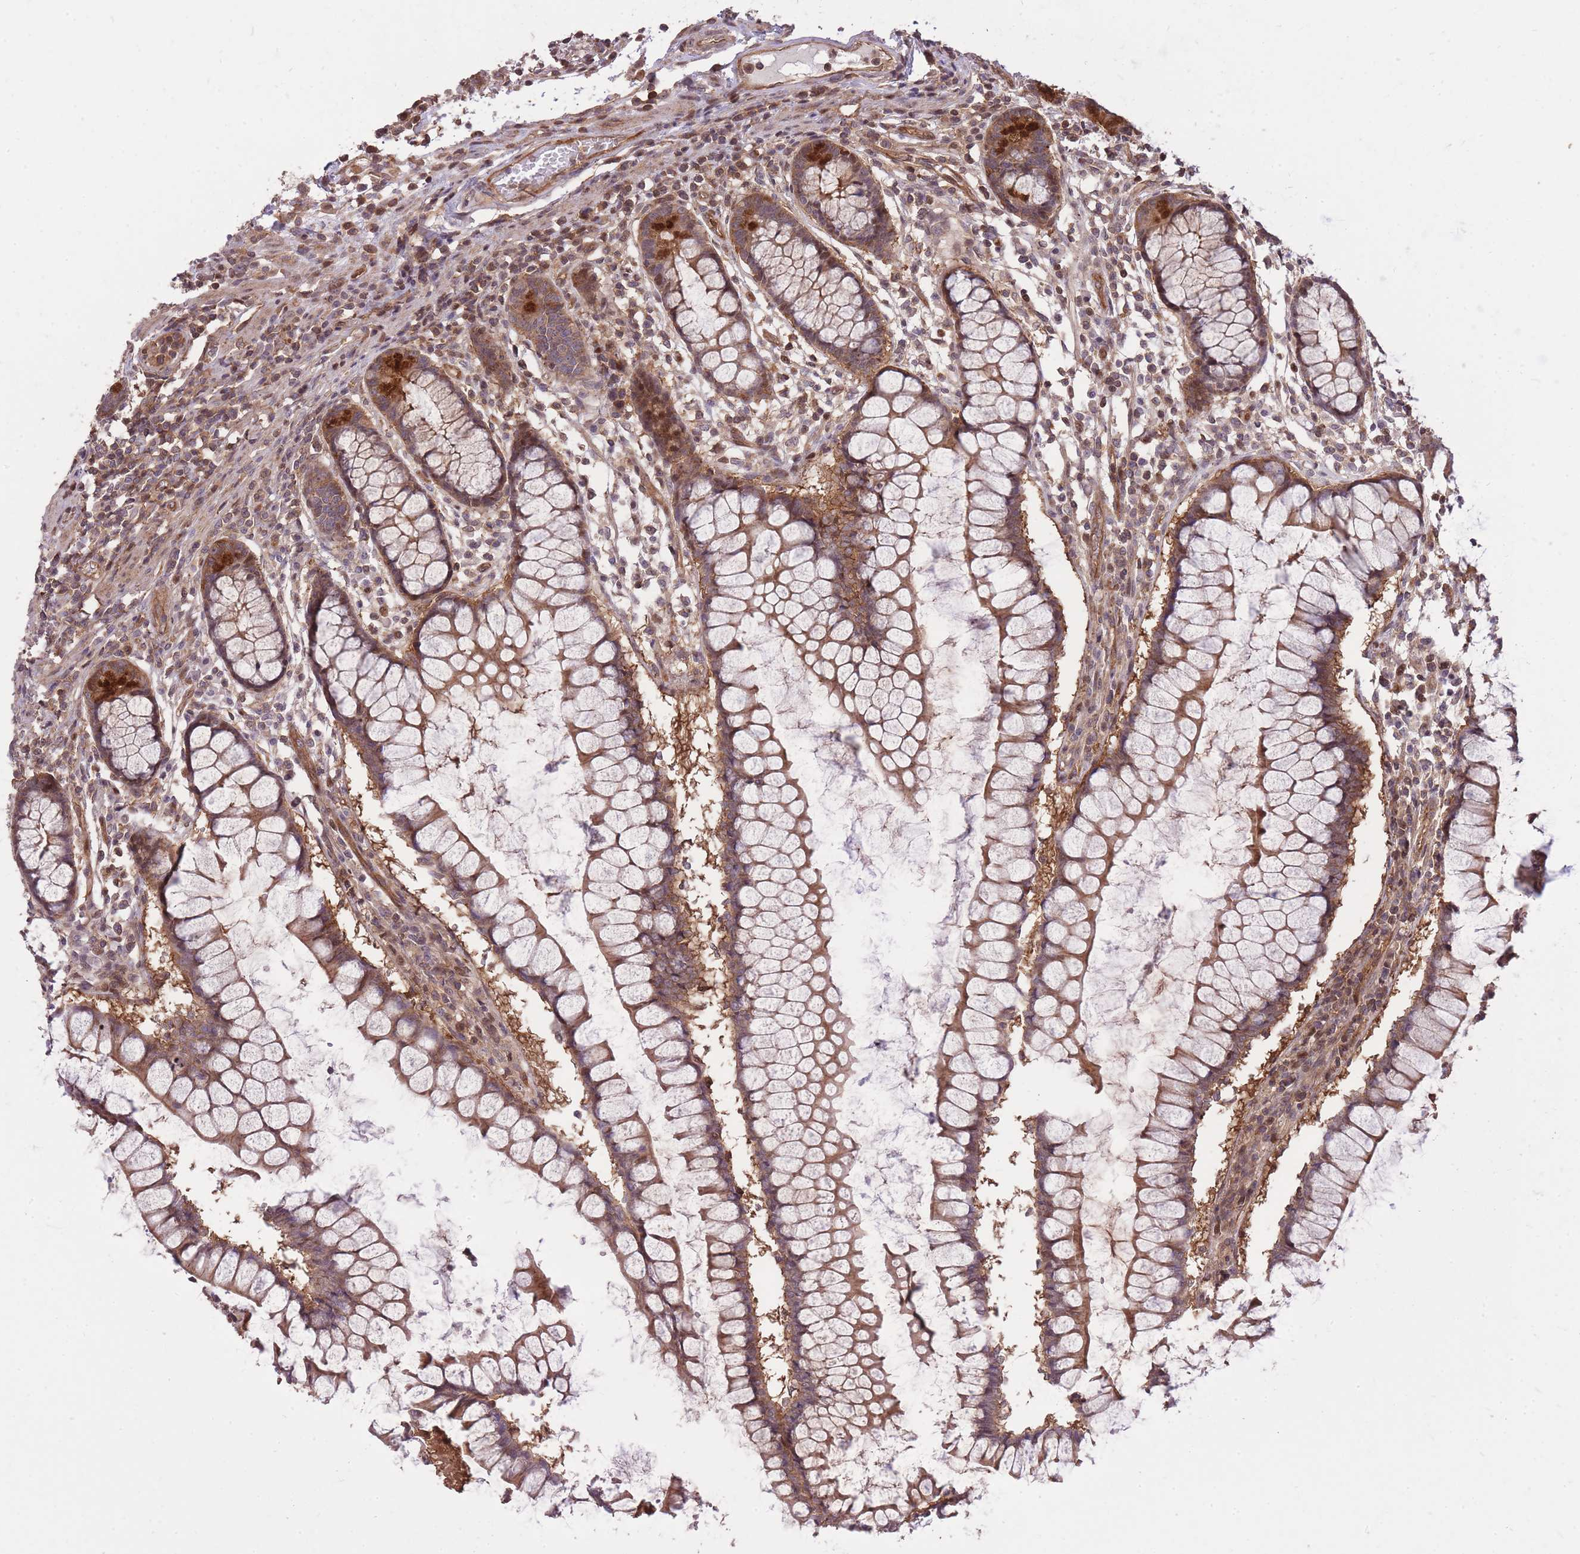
{"staining": {"intensity": "moderate", "quantity": ">75%", "location": "cytoplasmic/membranous"}, "tissue": "colon", "cell_type": "Endothelial cells", "image_type": "normal", "snomed": [{"axis": "morphology", "description": "Normal tissue, NOS"}, {"axis": "morphology", "description": "Adenocarcinoma, NOS"}, {"axis": "topography", "description": "Colon"}], "caption": "A brown stain highlights moderate cytoplasmic/membranous expression of a protein in endothelial cells of normal human colon. The staining is performed using DAB brown chromogen to label protein expression. The nuclei are counter-stained blue using hematoxylin.", "gene": "PLD1", "patient": {"sex": "female", "age": 55}}